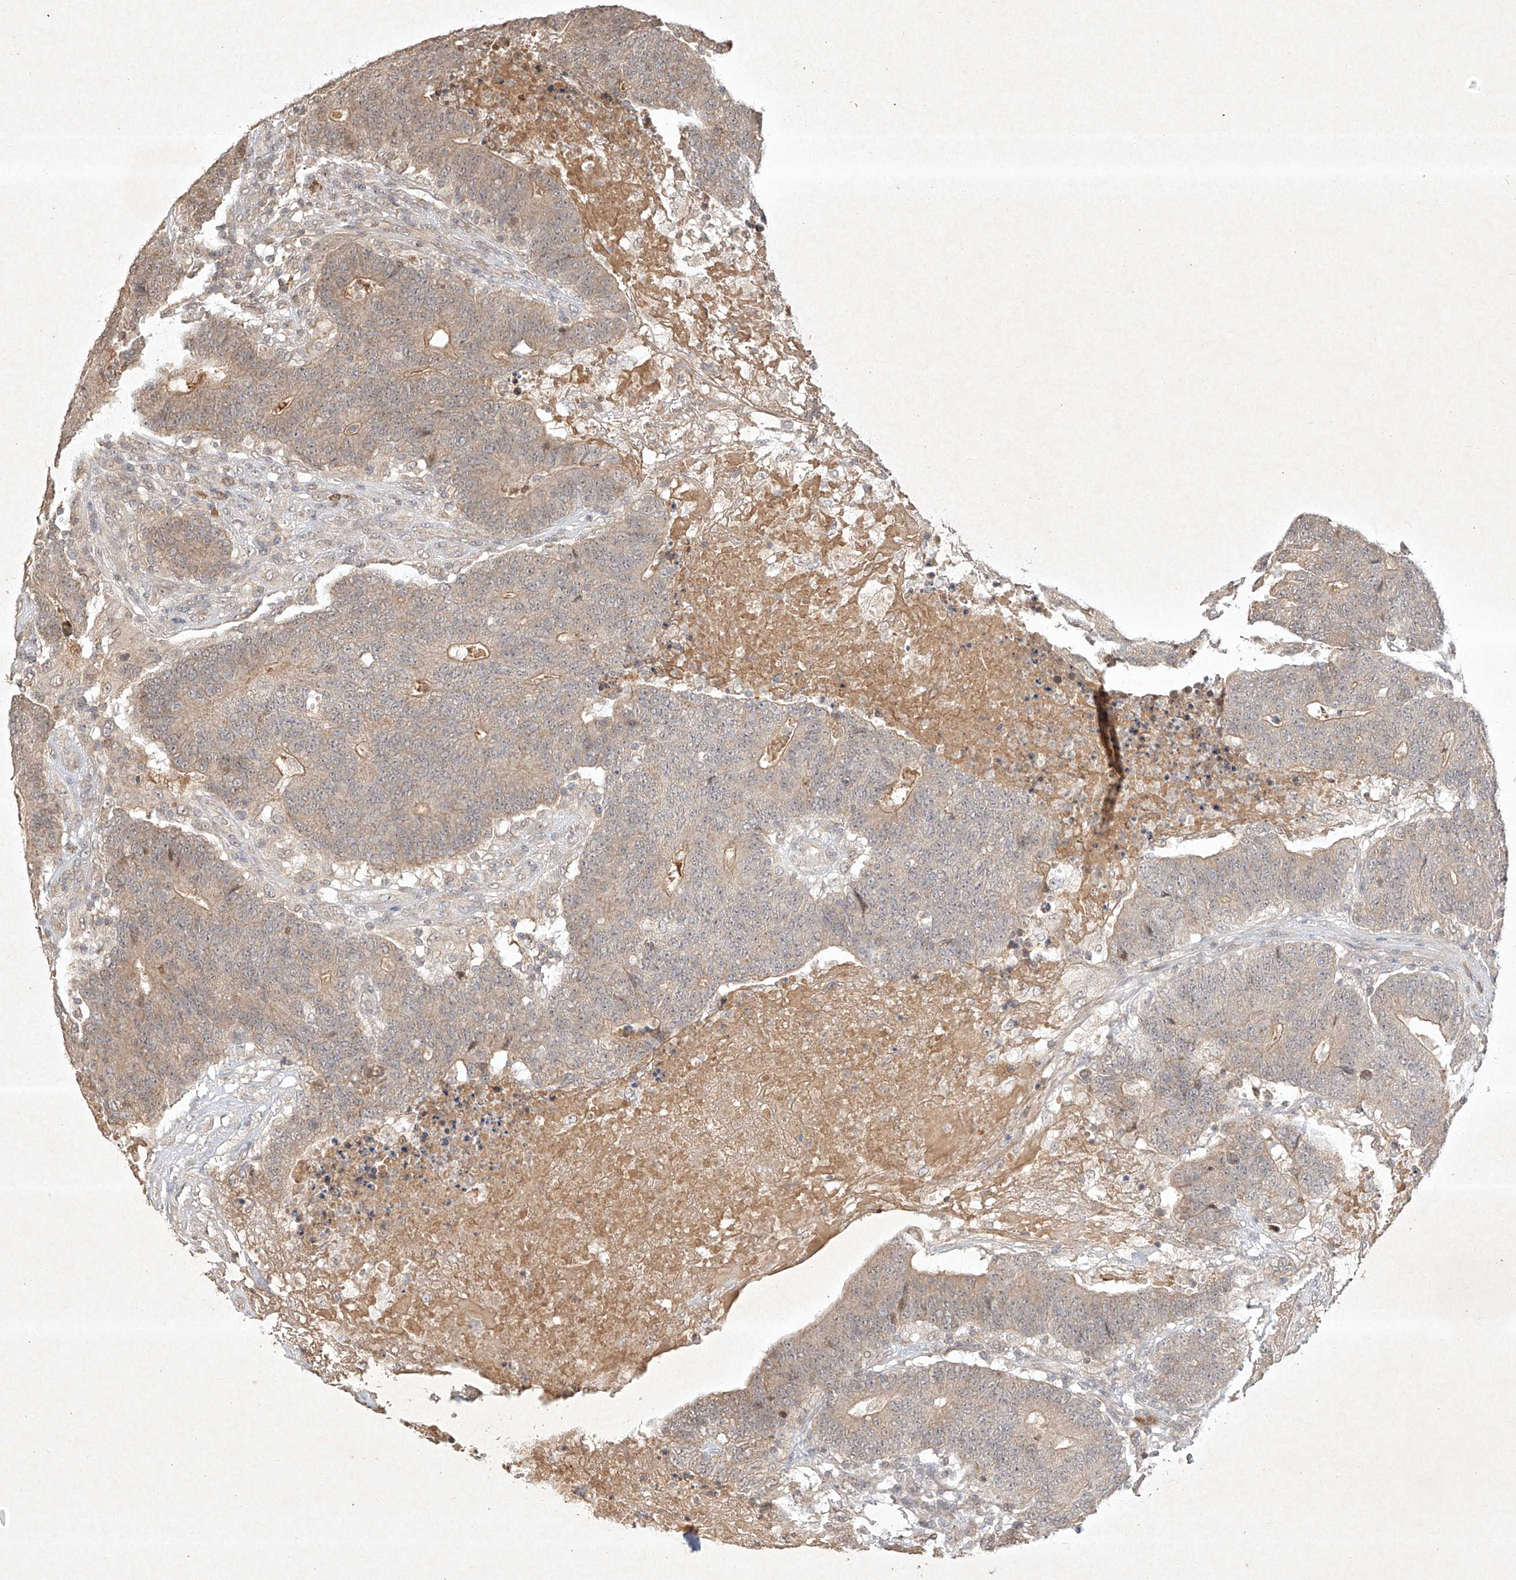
{"staining": {"intensity": "weak", "quantity": "25%-75%", "location": "cytoplasmic/membranous"}, "tissue": "colorectal cancer", "cell_type": "Tumor cells", "image_type": "cancer", "snomed": [{"axis": "morphology", "description": "Normal tissue, NOS"}, {"axis": "morphology", "description": "Adenocarcinoma, NOS"}, {"axis": "topography", "description": "Colon"}], "caption": "There is low levels of weak cytoplasmic/membranous expression in tumor cells of colorectal cancer (adenocarcinoma), as demonstrated by immunohistochemical staining (brown color).", "gene": "BTRC", "patient": {"sex": "female", "age": 75}}